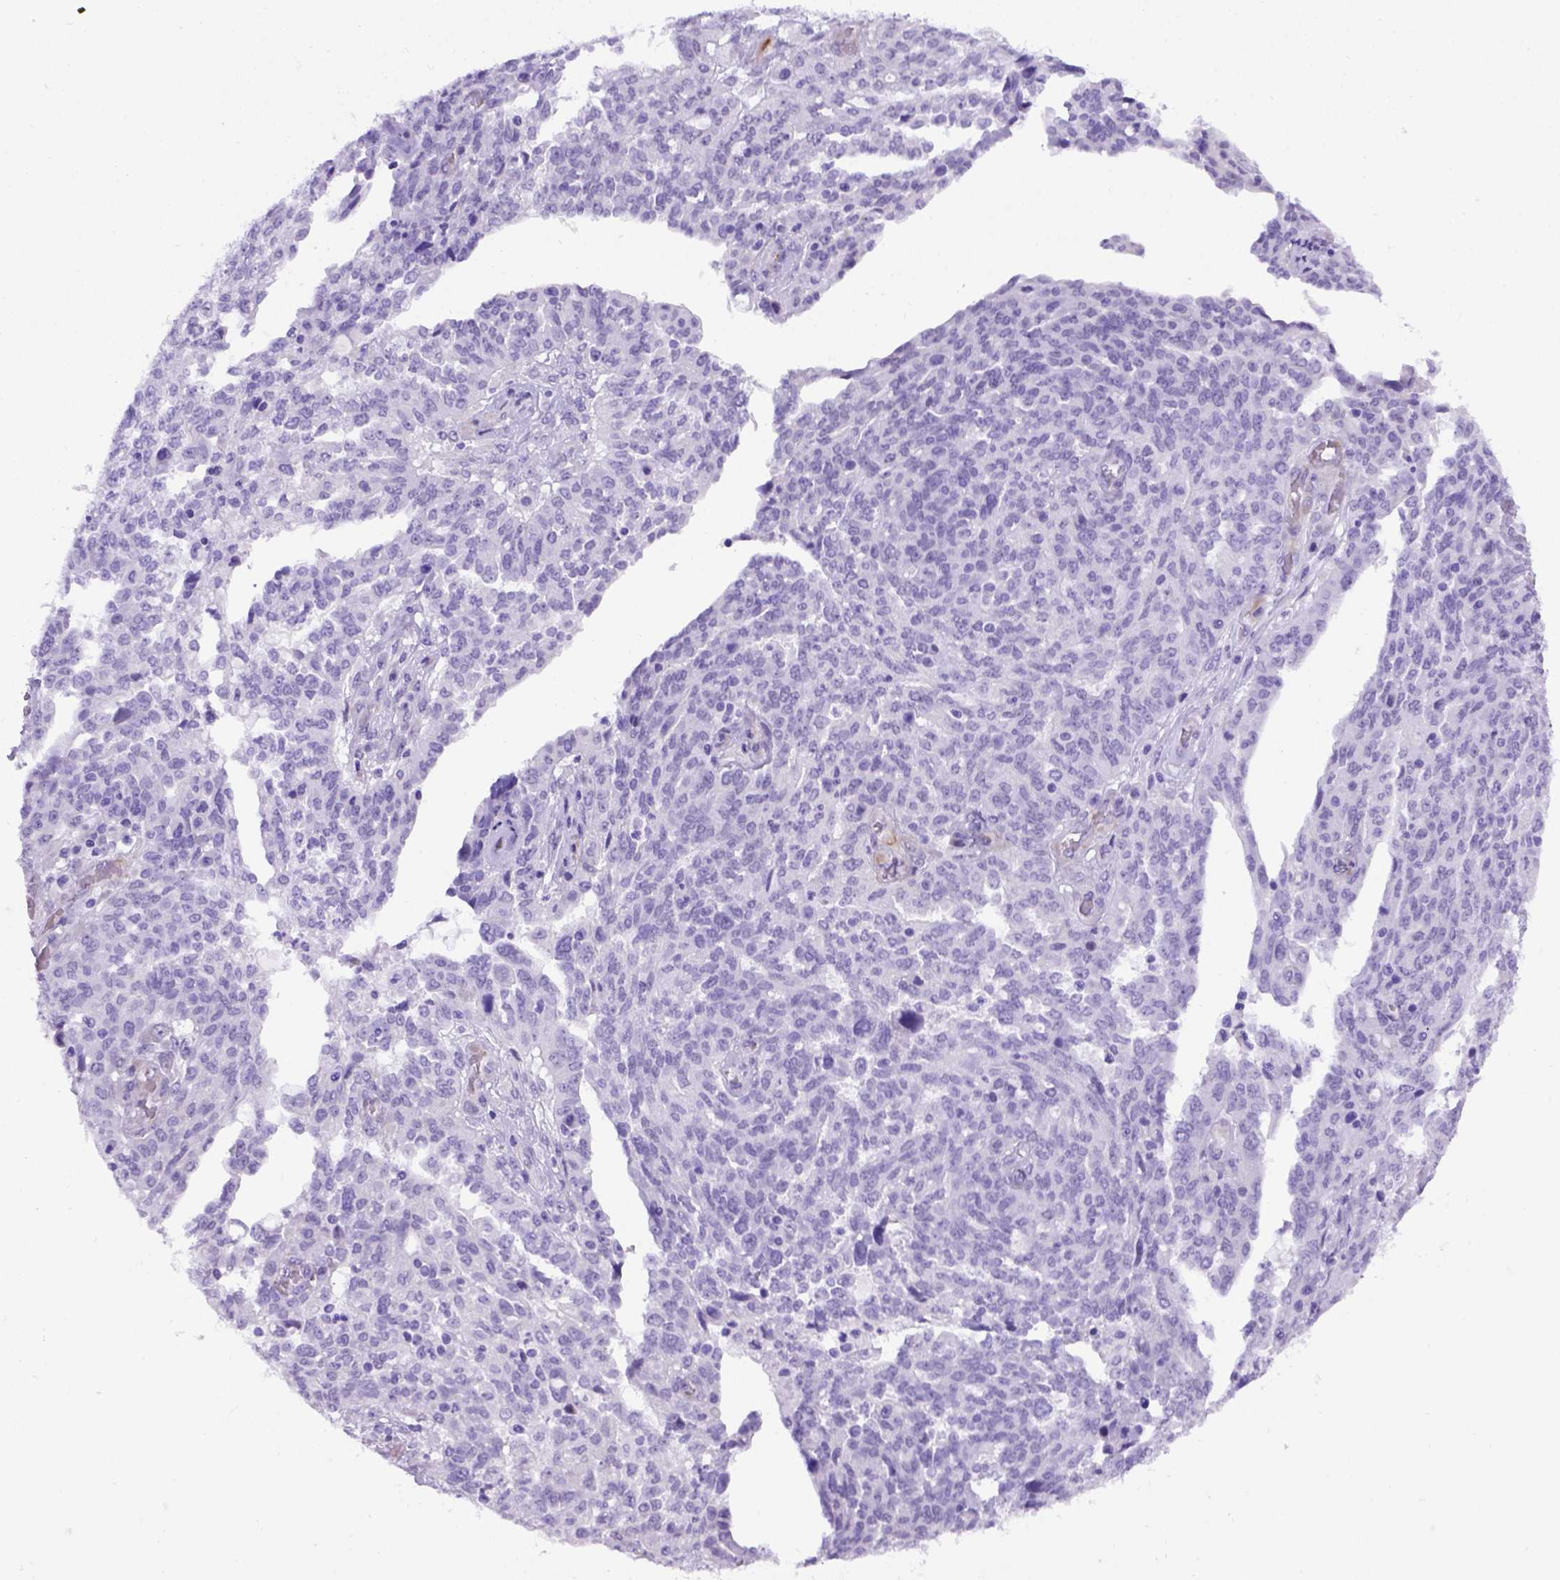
{"staining": {"intensity": "negative", "quantity": "none", "location": "none"}, "tissue": "ovarian cancer", "cell_type": "Tumor cells", "image_type": "cancer", "snomed": [{"axis": "morphology", "description": "Cystadenocarcinoma, serous, NOS"}, {"axis": "topography", "description": "Ovary"}], "caption": "Tumor cells are negative for brown protein staining in ovarian serous cystadenocarcinoma. (DAB (3,3'-diaminobenzidine) immunohistochemistry visualized using brightfield microscopy, high magnification).", "gene": "ADAM12", "patient": {"sex": "female", "age": 67}}